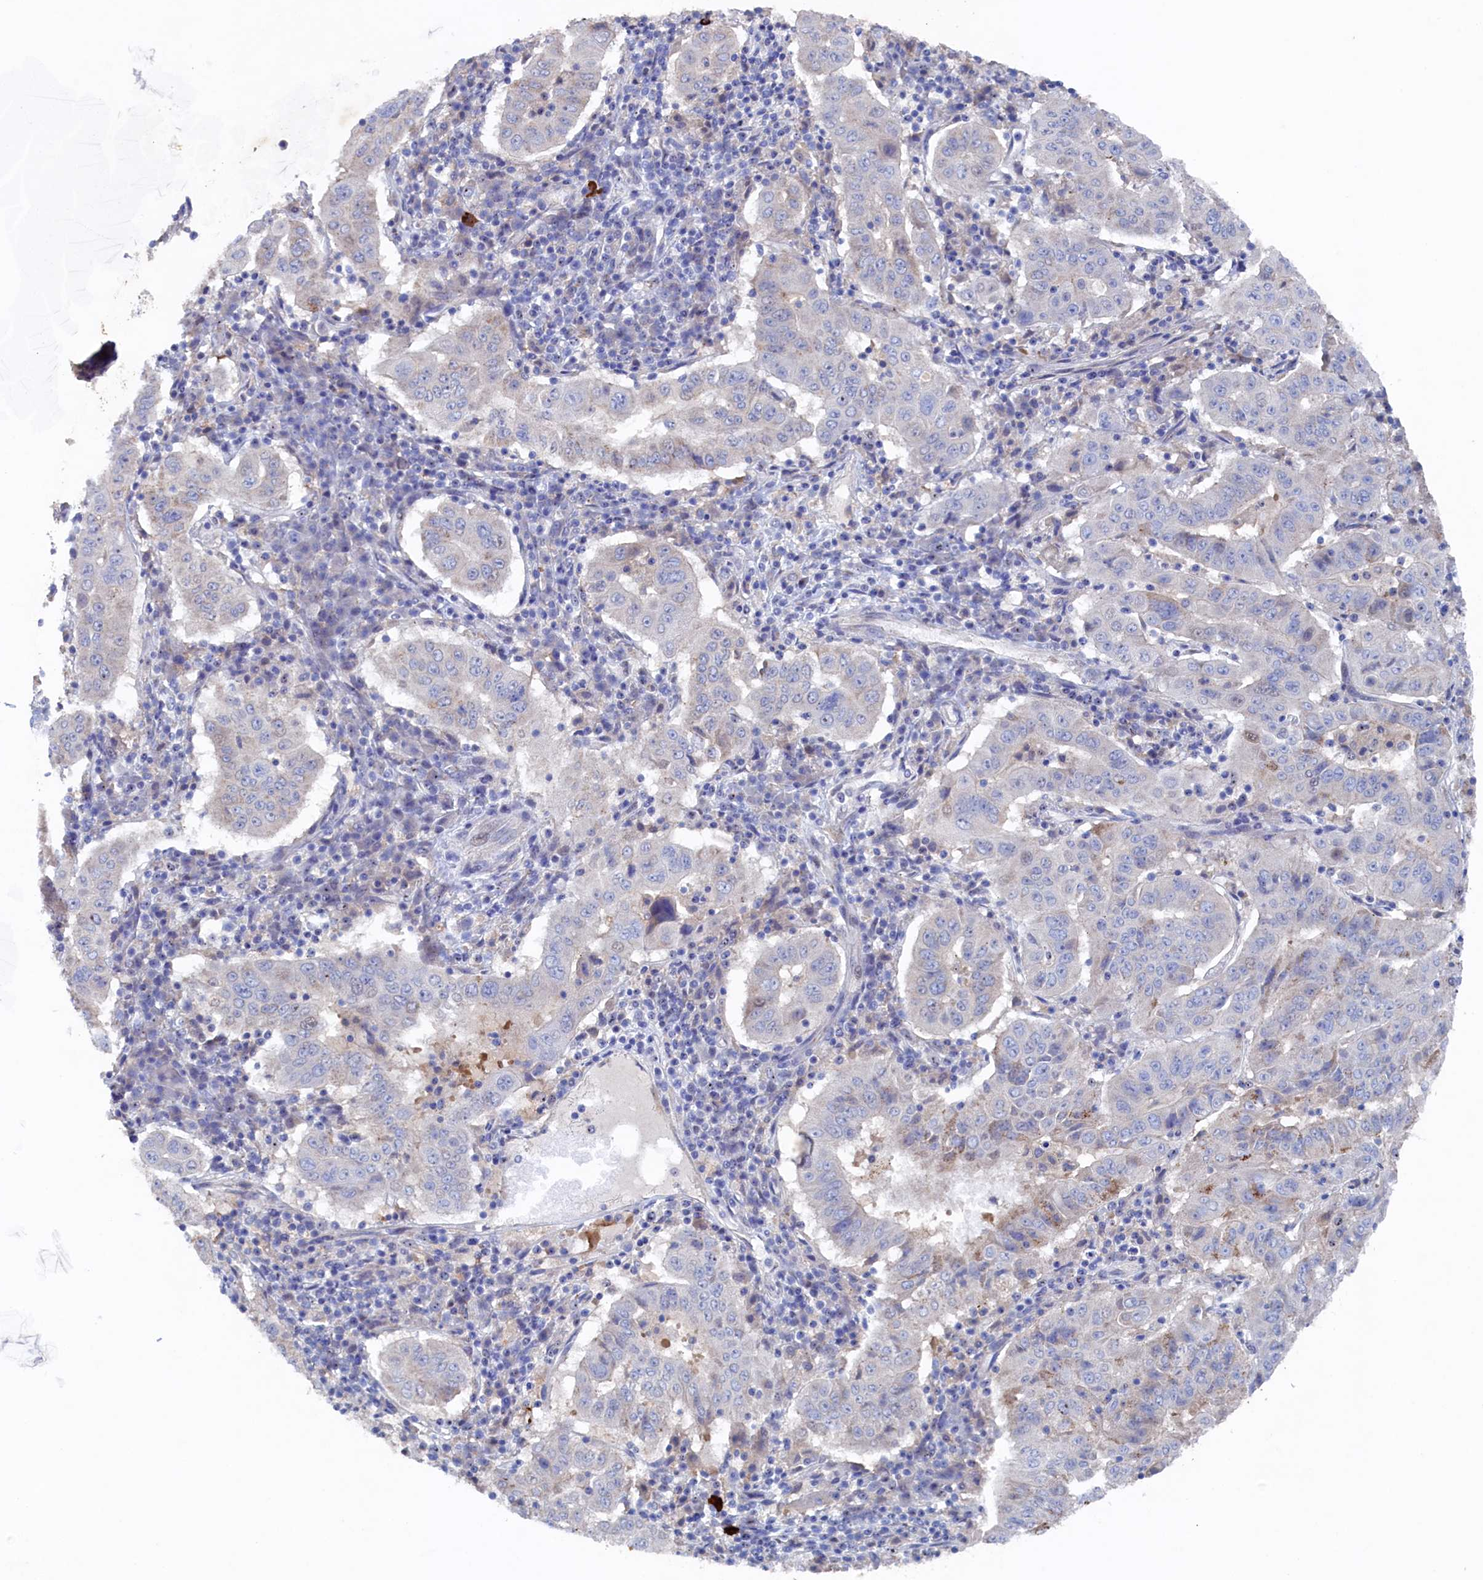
{"staining": {"intensity": "negative", "quantity": "none", "location": "none"}, "tissue": "pancreatic cancer", "cell_type": "Tumor cells", "image_type": "cancer", "snomed": [{"axis": "morphology", "description": "Adenocarcinoma, NOS"}, {"axis": "topography", "description": "Pancreas"}], "caption": "Pancreatic cancer (adenocarcinoma) stained for a protein using immunohistochemistry (IHC) displays no expression tumor cells.", "gene": "CBLIF", "patient": {"sex": "male", "age": 63}}